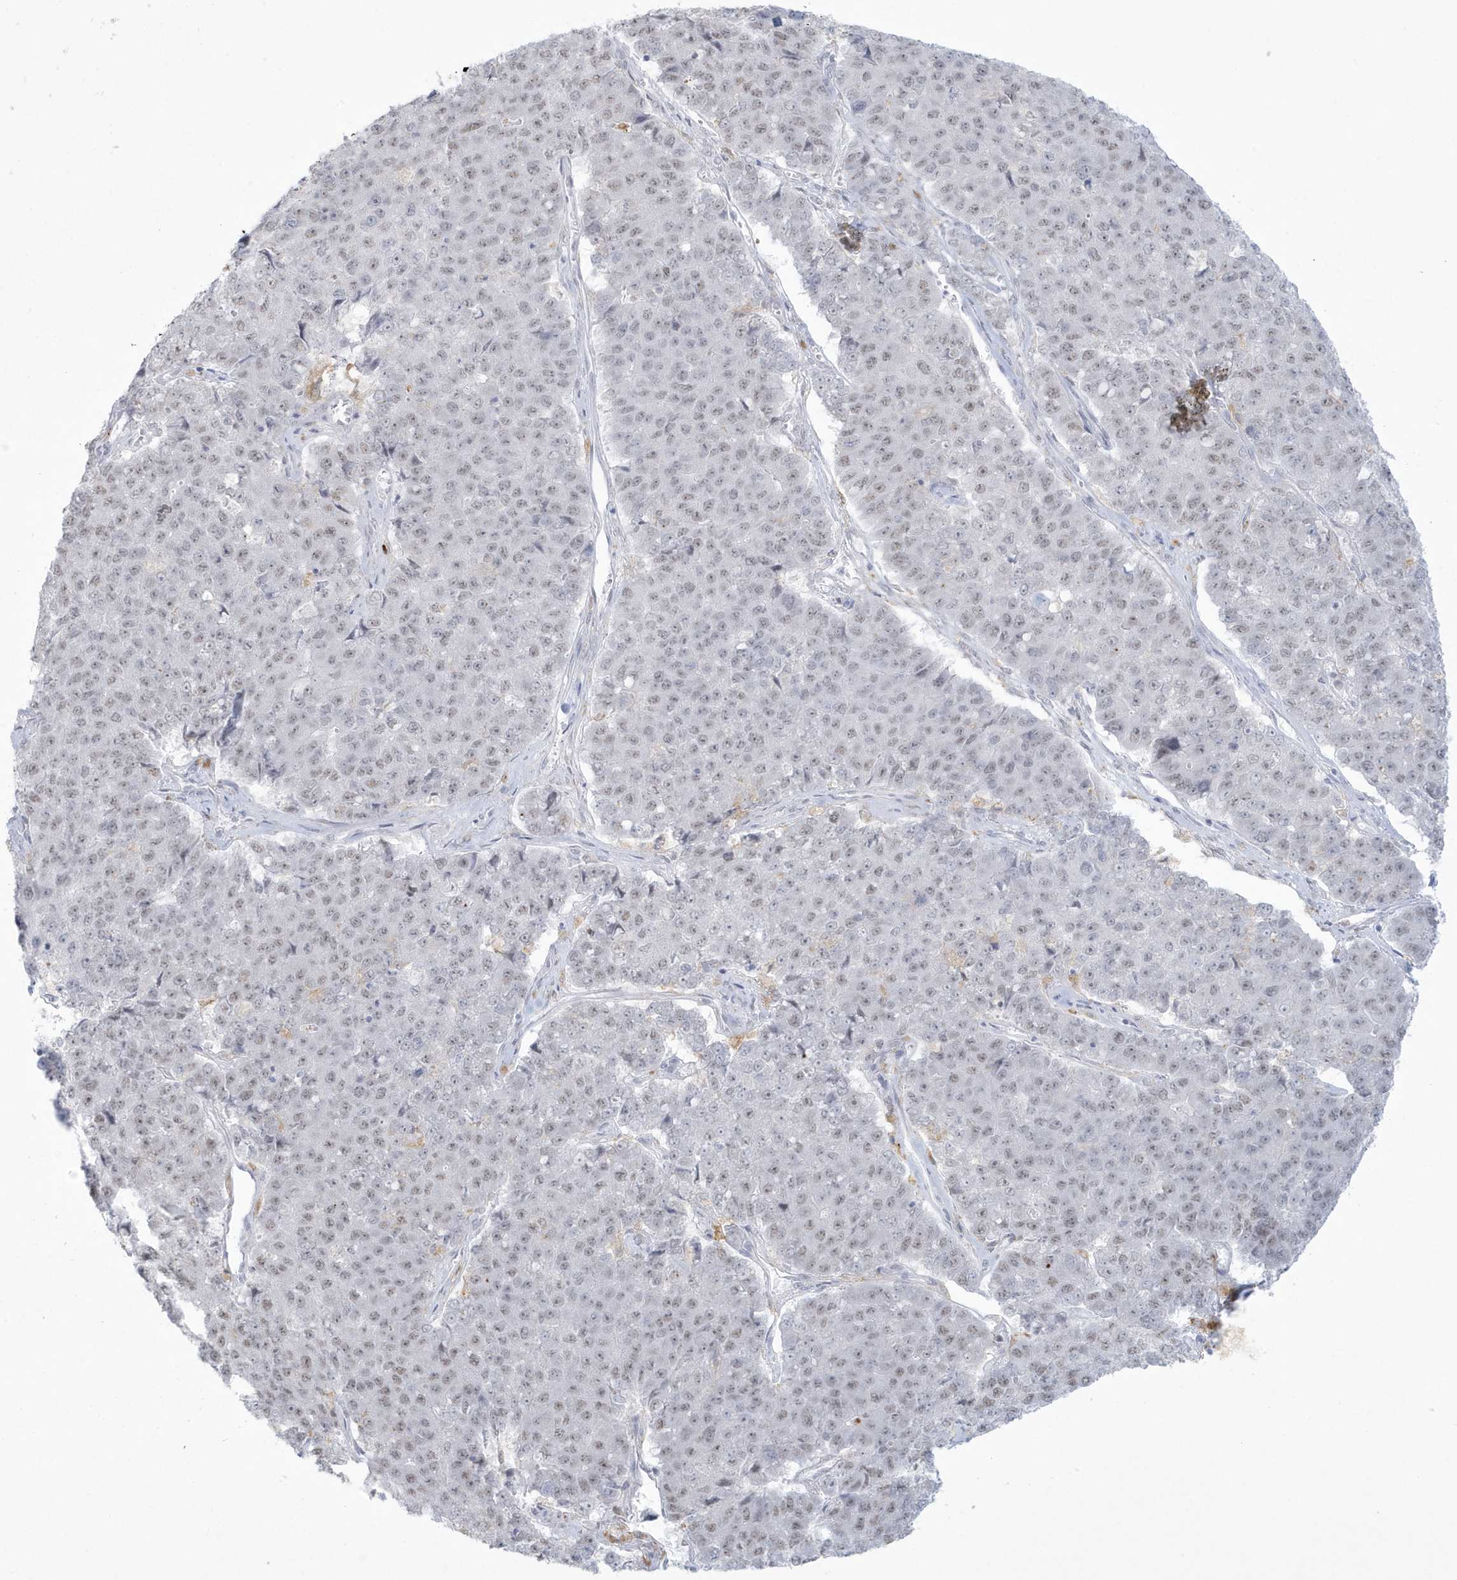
{"staining": {"intensity": "weak", "quantity": "25%-75%", "location": "nuclear"}, "tissue": "pancreatic cancer", "cell_type": "Tumor cells", "image_type": "cancer", "snomed": [{"axis": "morphology", "description": "Adenocarcinoma, NOS"}, {"axis": "topography", "description": "Pancreas"}], "caption": "Immunohistochemical staining of human adenocarcinoma (pancreatic) reveals low levels of weak nuclear expression in approximately 25%-75% of tumor cells.", "gene": "HERC6", "patient": {"sex": "male", "age": 50}}